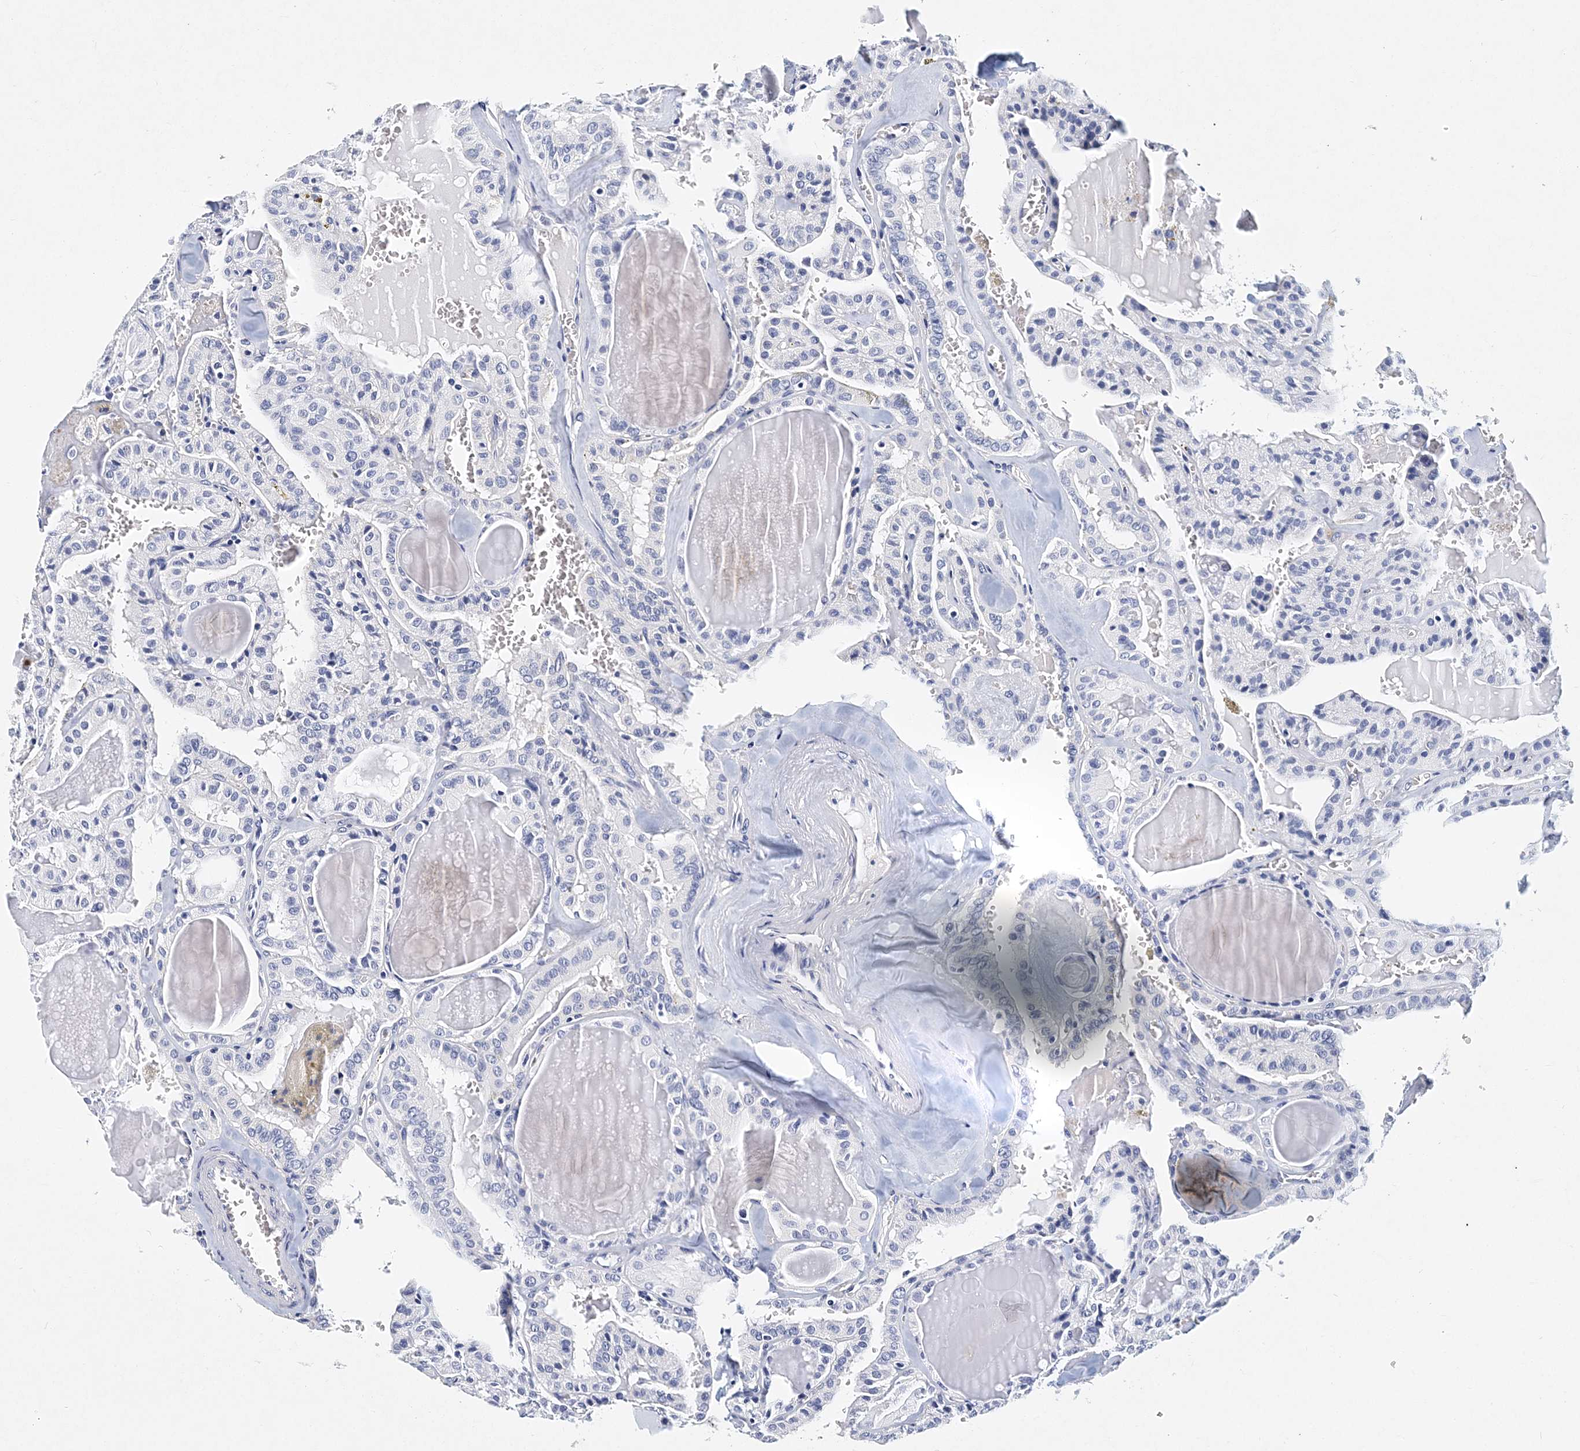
{"staining": {"intensity": "negative", "quantity": "none", "location": "none"}, "tissue": "thyroid cancer", "cell_type": "Tumor cells", "image_type": "cancer", "snomed": [{"axis": "morphology", "description": "Papillary adenocarcinoma, NOS"}, {"axis": "topography", "description": "Thyroid gland"}], "caption": "A histopathology image of thyroid cancer (papillary adenocarcinoma) stained for a protein demonstrates no brown staining in tumor cells. The staining is performed using DAB brown chromogen with nuclei counter-stained in using hematoxylin.", "gene": "ITGA2B", "patient": {"sex": "male", "age": 52}}